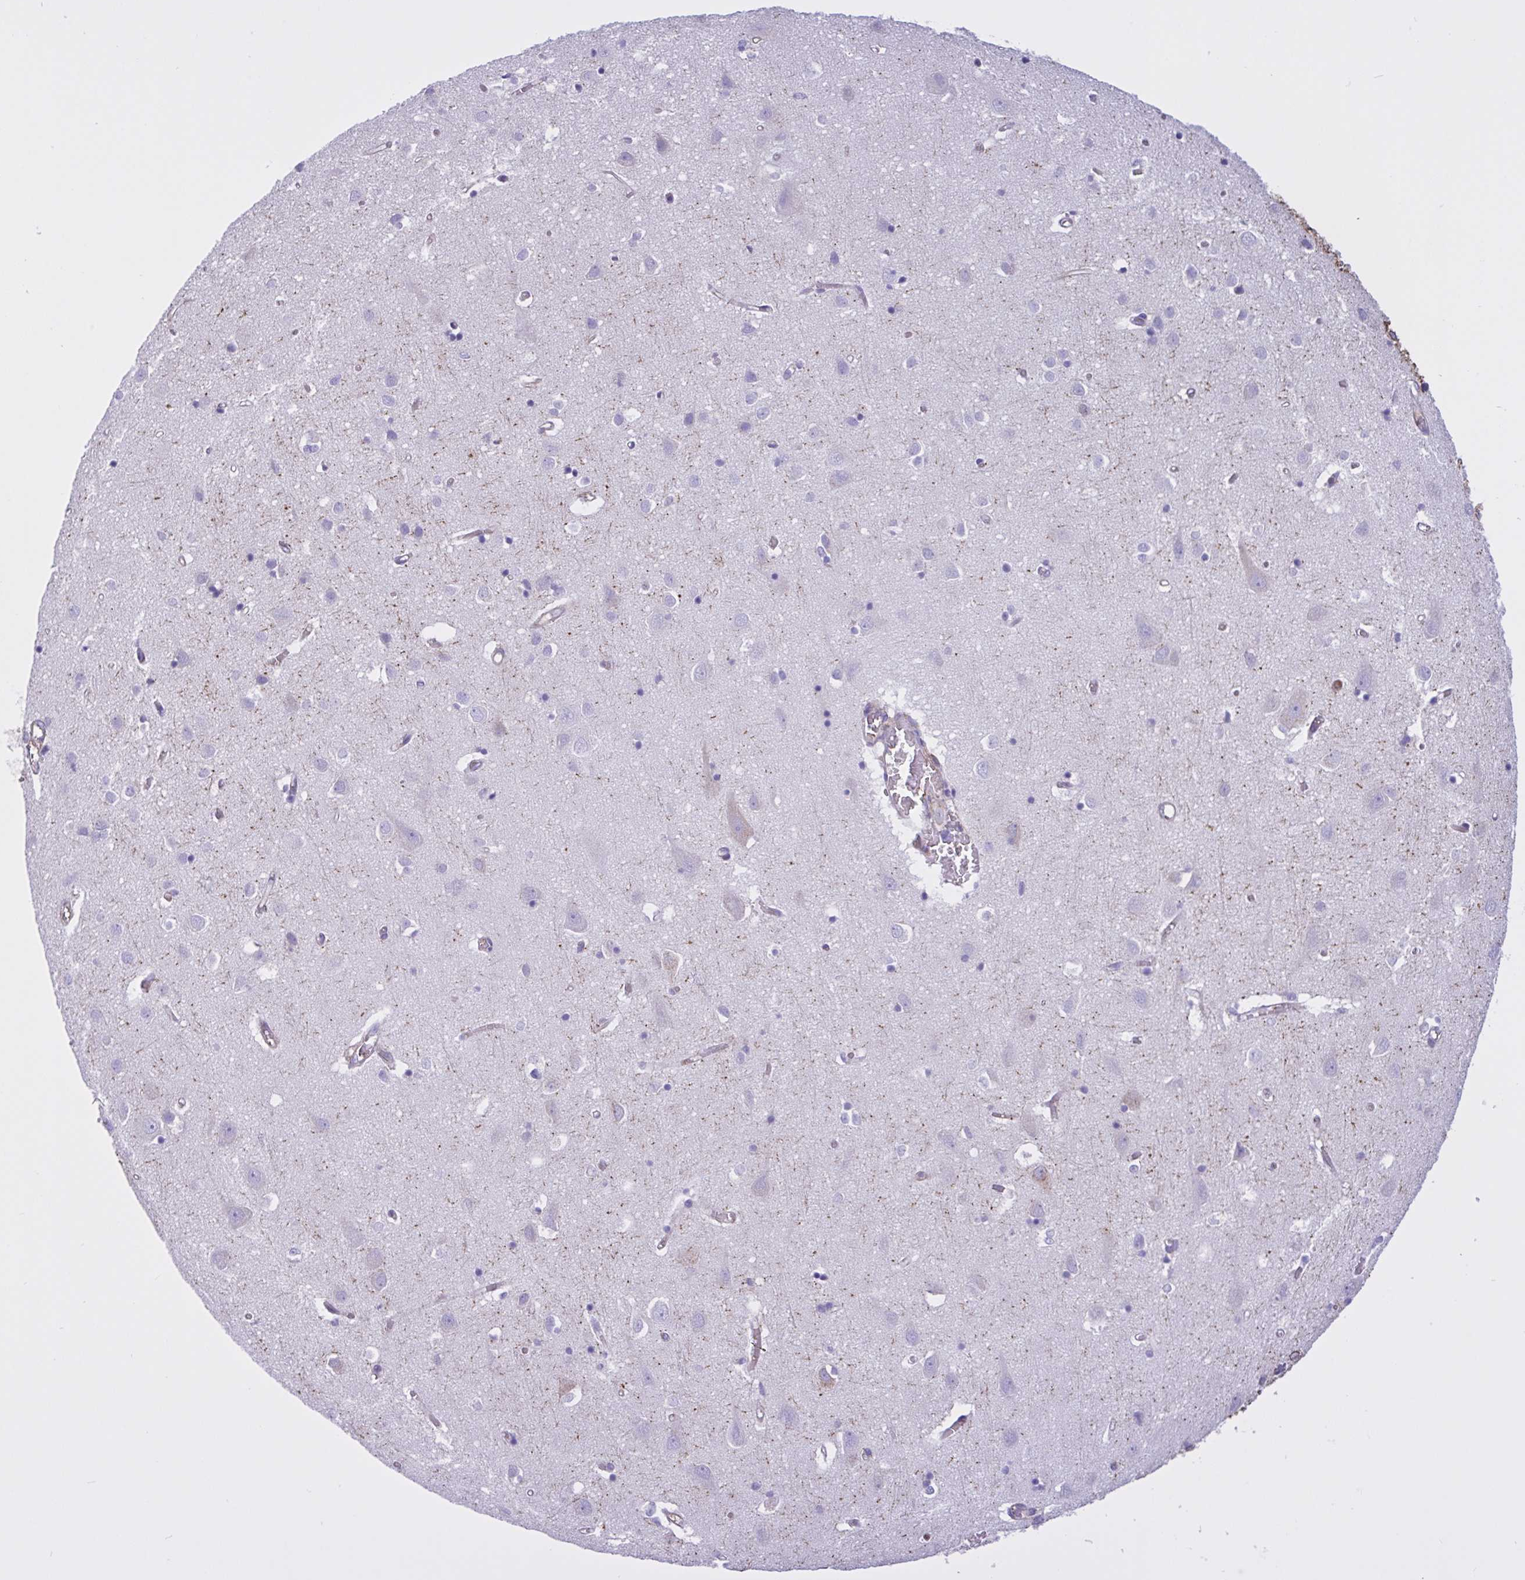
{"staining": {"intensity": "weak", "quantity": "25%-75%", "location": "cytoplasmic/membranous"}, "tissue": "cerebral cortex", "cell_type": "Endothelial cells", "image_type": "normal", "snomed": [{"axis": "morphology", "description": "Normal tissue, NOS"}, {"axis": "topography", "description": "Cerebral cortex"}], "caption": "An immunohistochemistry (IHC) image of normal tissue is shown. Protein staining in brown labels weak cytoplasmic/membranous positivity in cerebral cortex within endothelial cells.", "gene": "OR51M1", "patient": {"sex": "male", "age": 70}}